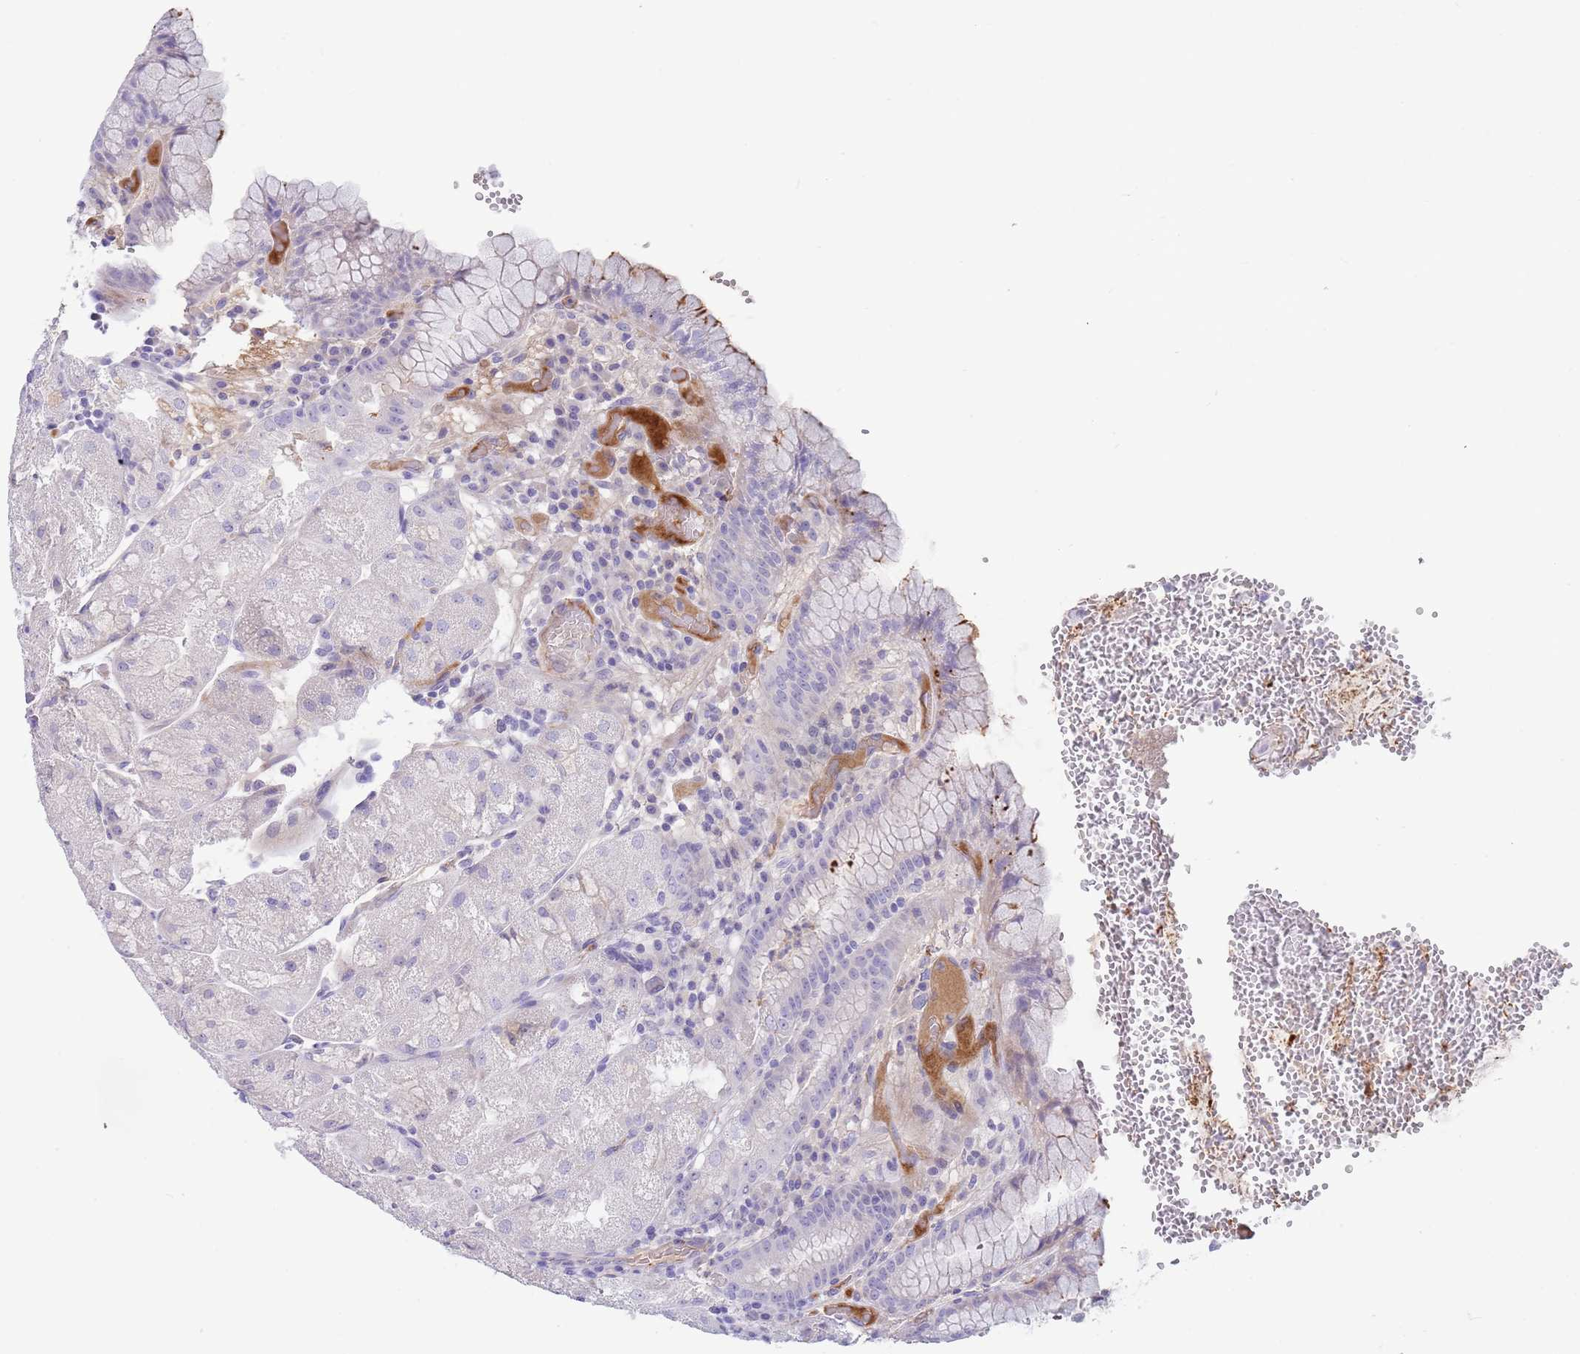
{"staining": {"intensity": "moderate", "quantity": "<25%", "location": "cytoplasmic/membranous"}, "tissue": "stomach", "cell_type": "Glandular cells", "image_type": "normal", "snomed": [{"axis": "morphology", "description": "Normal tissue, NOS"}, {"axis": "topography", "description": "Stomach, upper"}], "caption": "Immunohistochemical staining of benign stomach exhibits <25% levels of moderate cytoplasmic/membranous protein positivity in approximately <25% of glandular cells.", "gene": "LEPROTL1", "patient": {"sex": "male", "age": 52}}